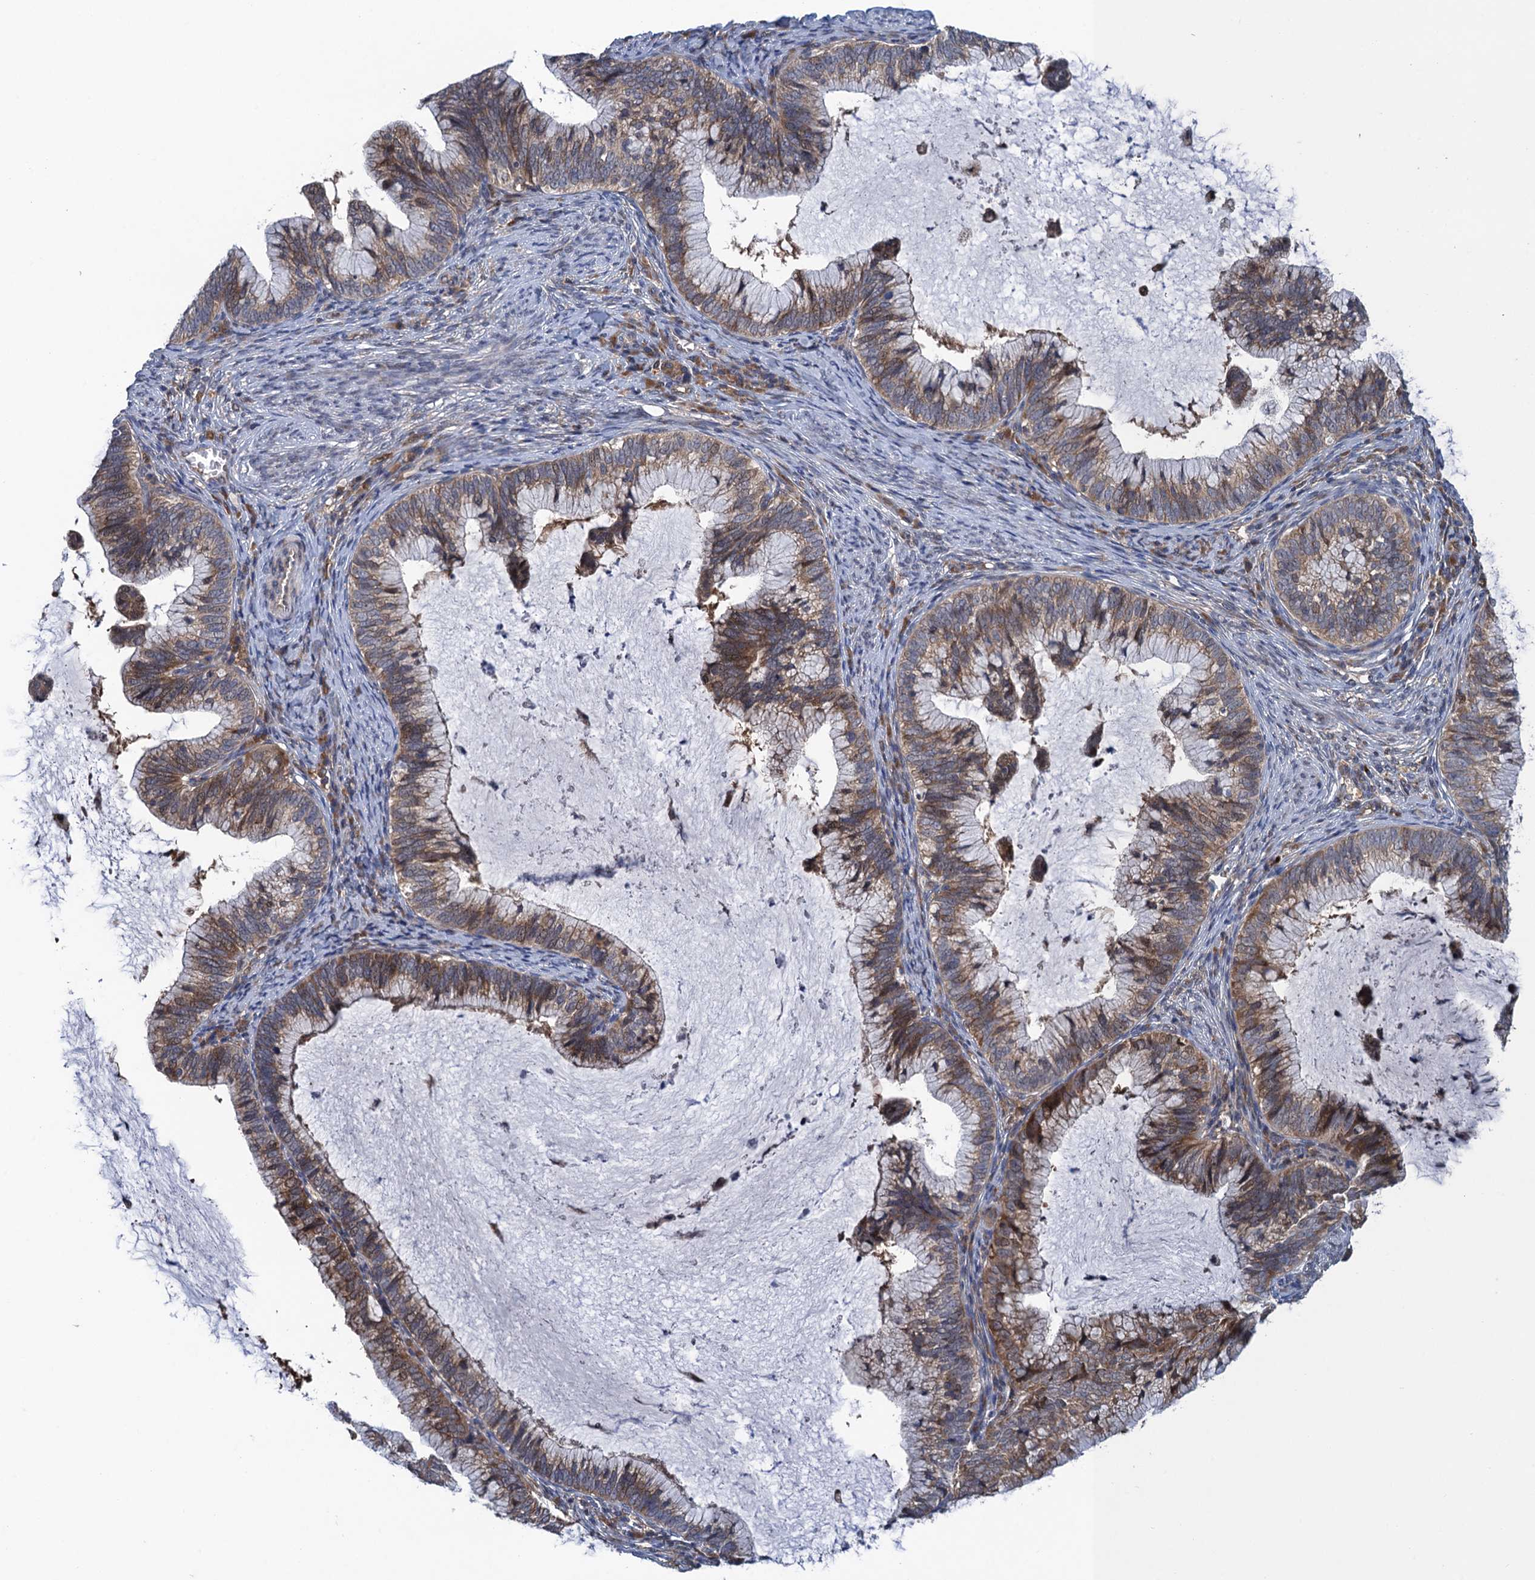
{"staining": {"intensity": "moderate", "quantity": "25%-75%", "location": "cytoplasmic/membranous"}, "tissue": "cervical cancer", "cell_type": "Tumor cells", "image_type": "cancer", "snomed": [{"axis": "morphology", "description": "Adenocarcinoma, NOS"}, {"axis": "topography", "description": "Cervix"}], "caption": "This image demonstrates IHC staining of human cervical cancer (adenocarcinoma), with medium moderate cytoplasmic/membranous staining in about 25%-75% of tumor cells.", "gene": "CNTN5", "patient": {"sex": "female", "age": 36}}